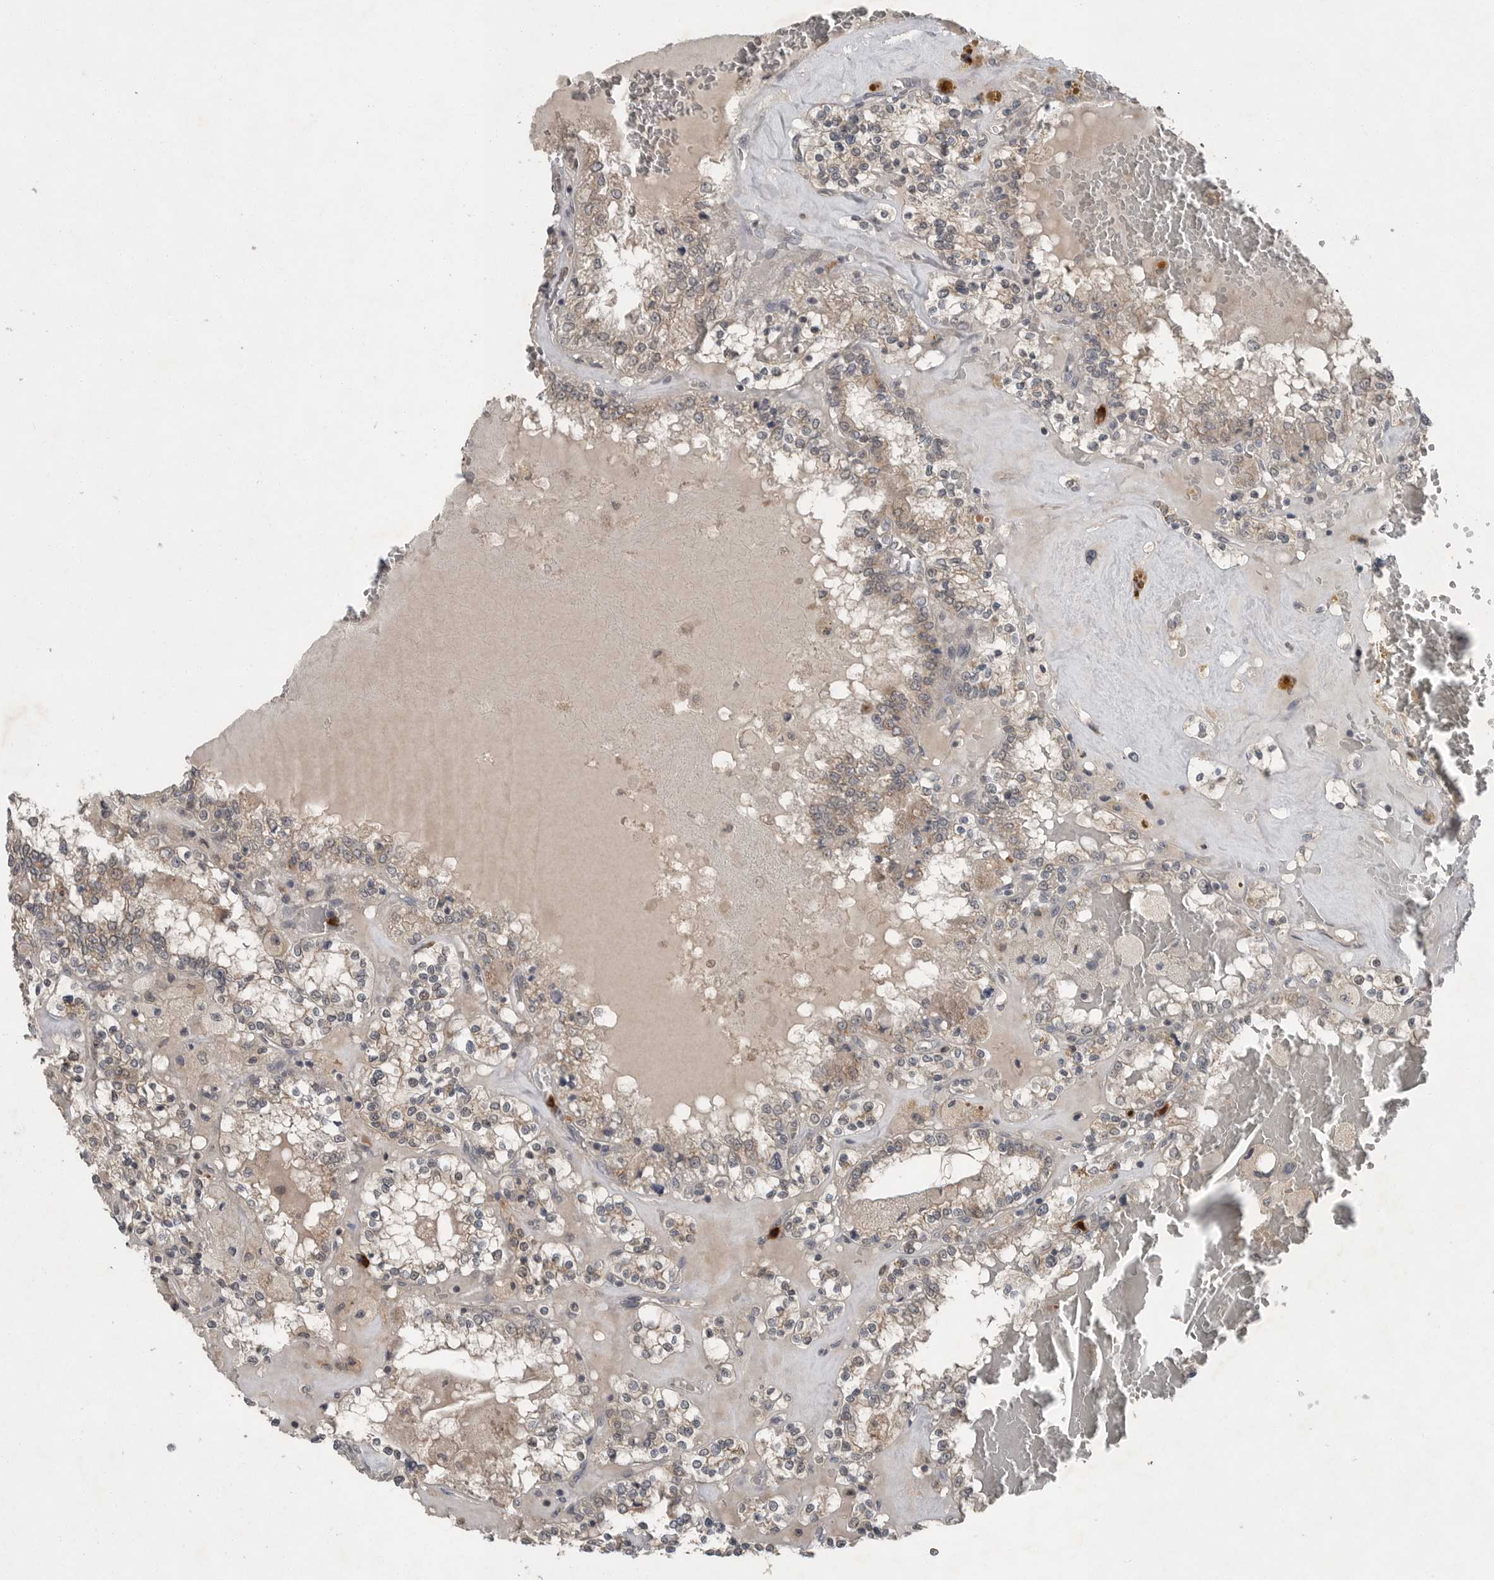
{"staining": {"intensity": "weak", "quantity": ">75%", "location": "cytoplasmic/membranous"}, "tissue": "renal cancer", "cell_type": "Tumor cells", "image_type": "cancer", "snomed": [{"axis": "morphology", "description": "Adenocarcinoma, NOS"}, {"axis": "topography", "description": "Kidney"}], "caption": "IHC micrograph of human adenocarcinoma (renal) stained for a protein (brown), which displays low levels of weak cytoplasmic/membranous staining in approximately >75% of tumor cells.", "gene": "SCP2", "patient": {"sex": "female", "age": 56}}